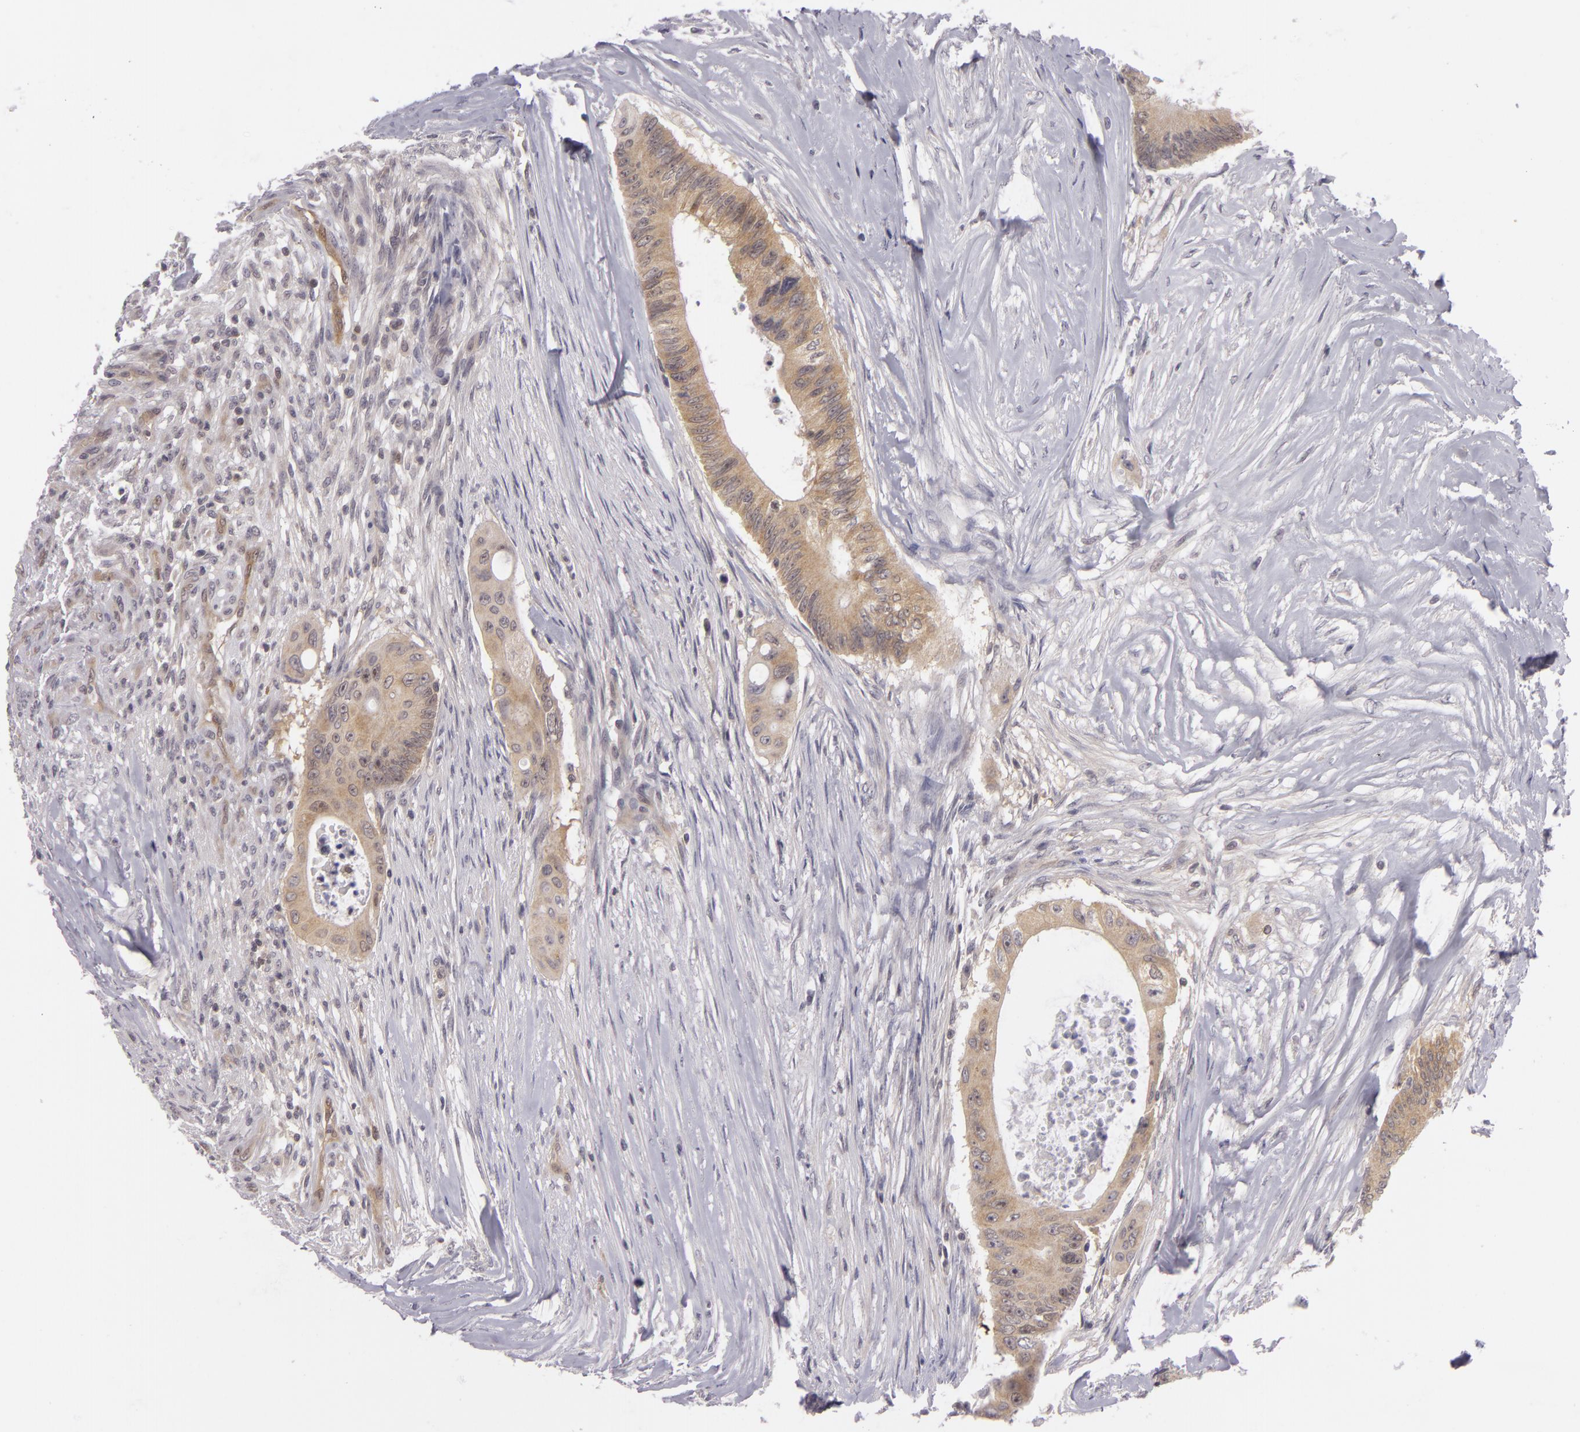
{"staining": {"intensity": "moderate", "quantity": ">75%", "location": "cytoplasmic/membranous"}, "tissue": "colorectal cancer", "cell_type": "Tumor cells", "image_type": "cancer", "snomed": [{"axis": "morphology", "description": "Adenocarcinoma, NOS"}, {"axis": "topography", "description": "Colon"}], "caption": "Immunohistochemistry (IHC) histopathology image of human colorectal adenocarcinoma stained for a protein (brown), which exhibits medium levels of moderate cytoplasmic/membranous staining in approximately >75% of tumor cells.", "gene": "BCL10", "patient": {"sex": "male", "age": 65}}